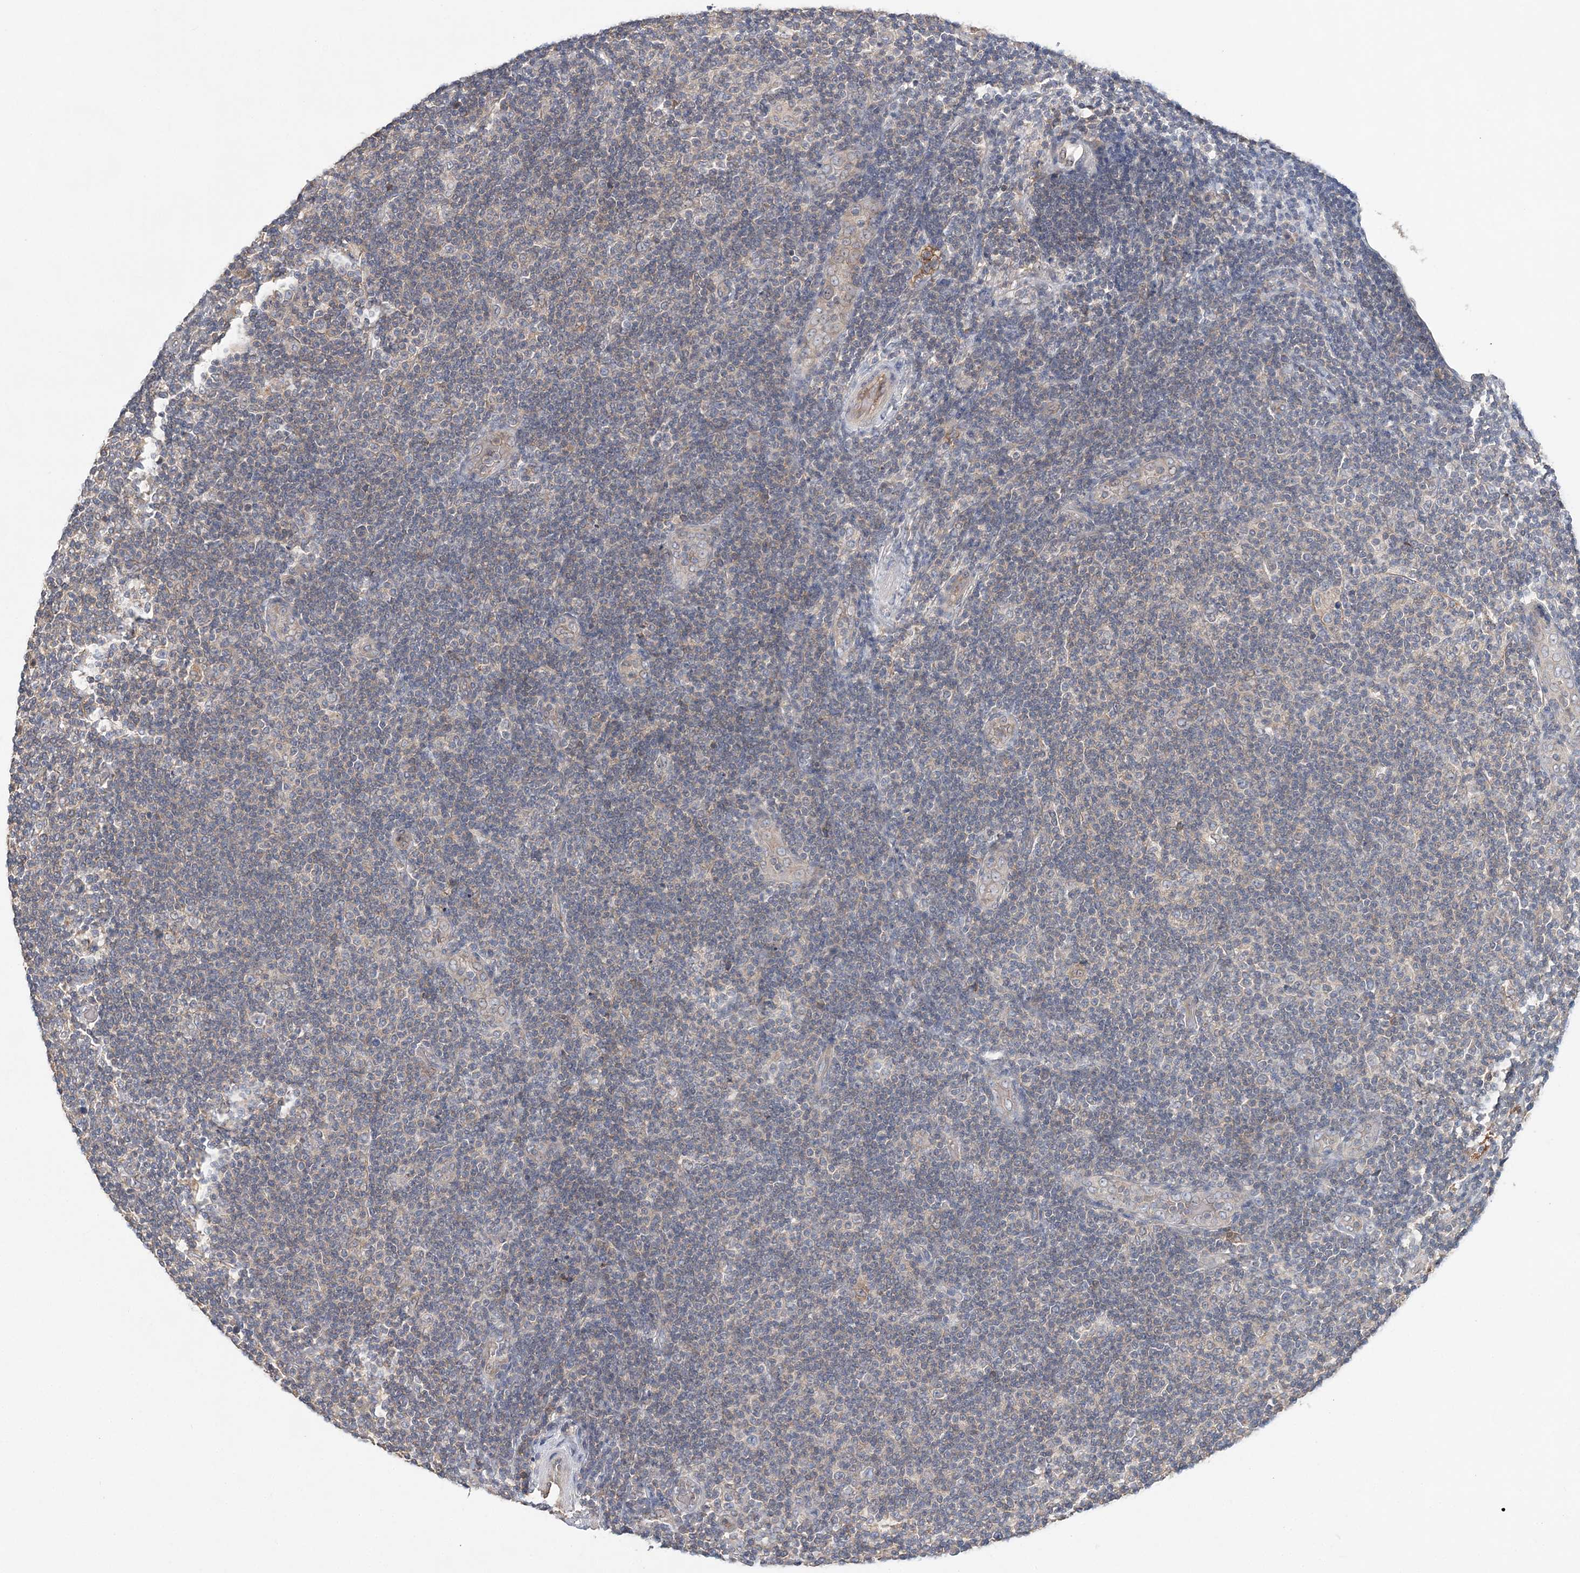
{"staining": {"intensity": "negative", "quantity": "none", "location": "none"}, "tissue": "lymphoma", "cell_type": "Tumor cells", "image_type": "cancer", "snomed": [{"axis": "morphology", "description": "Malignant lymphoma, non-Hodgkin's type, Low grade"}, {"axis": "topography", "description": "Lymph node"}], "caption": "Immunohistochemical staining of human lymphoma displays no significant staining in tumor cells.", "gene": "SYCP3", "patient": {"sex": "male", "age": 83}}